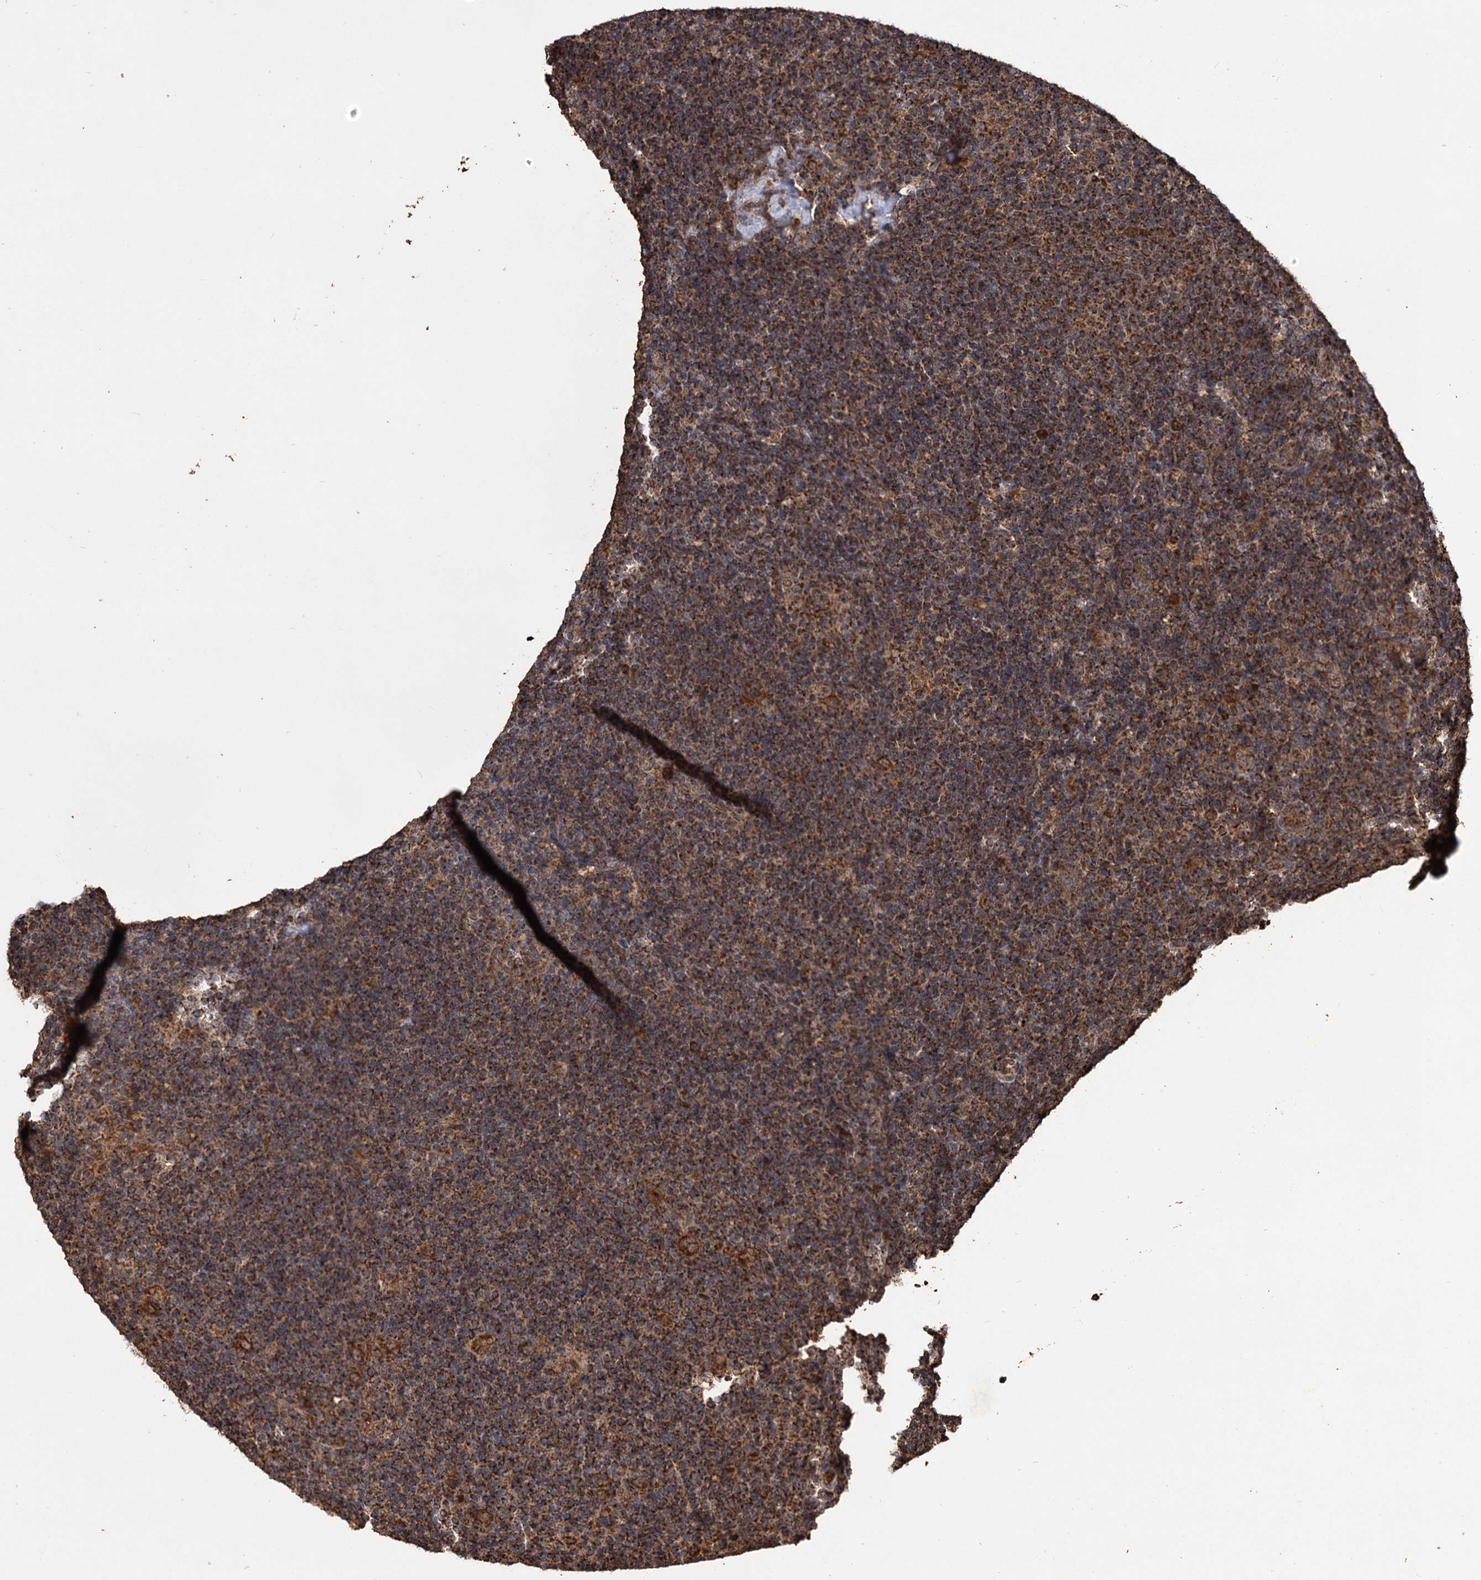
{"staining": {"intensity": "strong", "quantity": ">75%", "location": "cytoplasmic/membranous"}, "tissue": "lymphoma", "cell_type": "Tumor cells", "image_type": "cancer", "snomed": [{"axis": "morphology", "description": "Hodgkin's disease, NOS"}, {"axis": "topography", "description": "Lymph node"}], "caption": "Protein staining of Hodgkin's disease tissue exhibits strong cytoplasmic/membranous staining in approximately >75% of tumor cells.", "gene": "IPO4", "patient": {"sex": "female", "age": 57}}